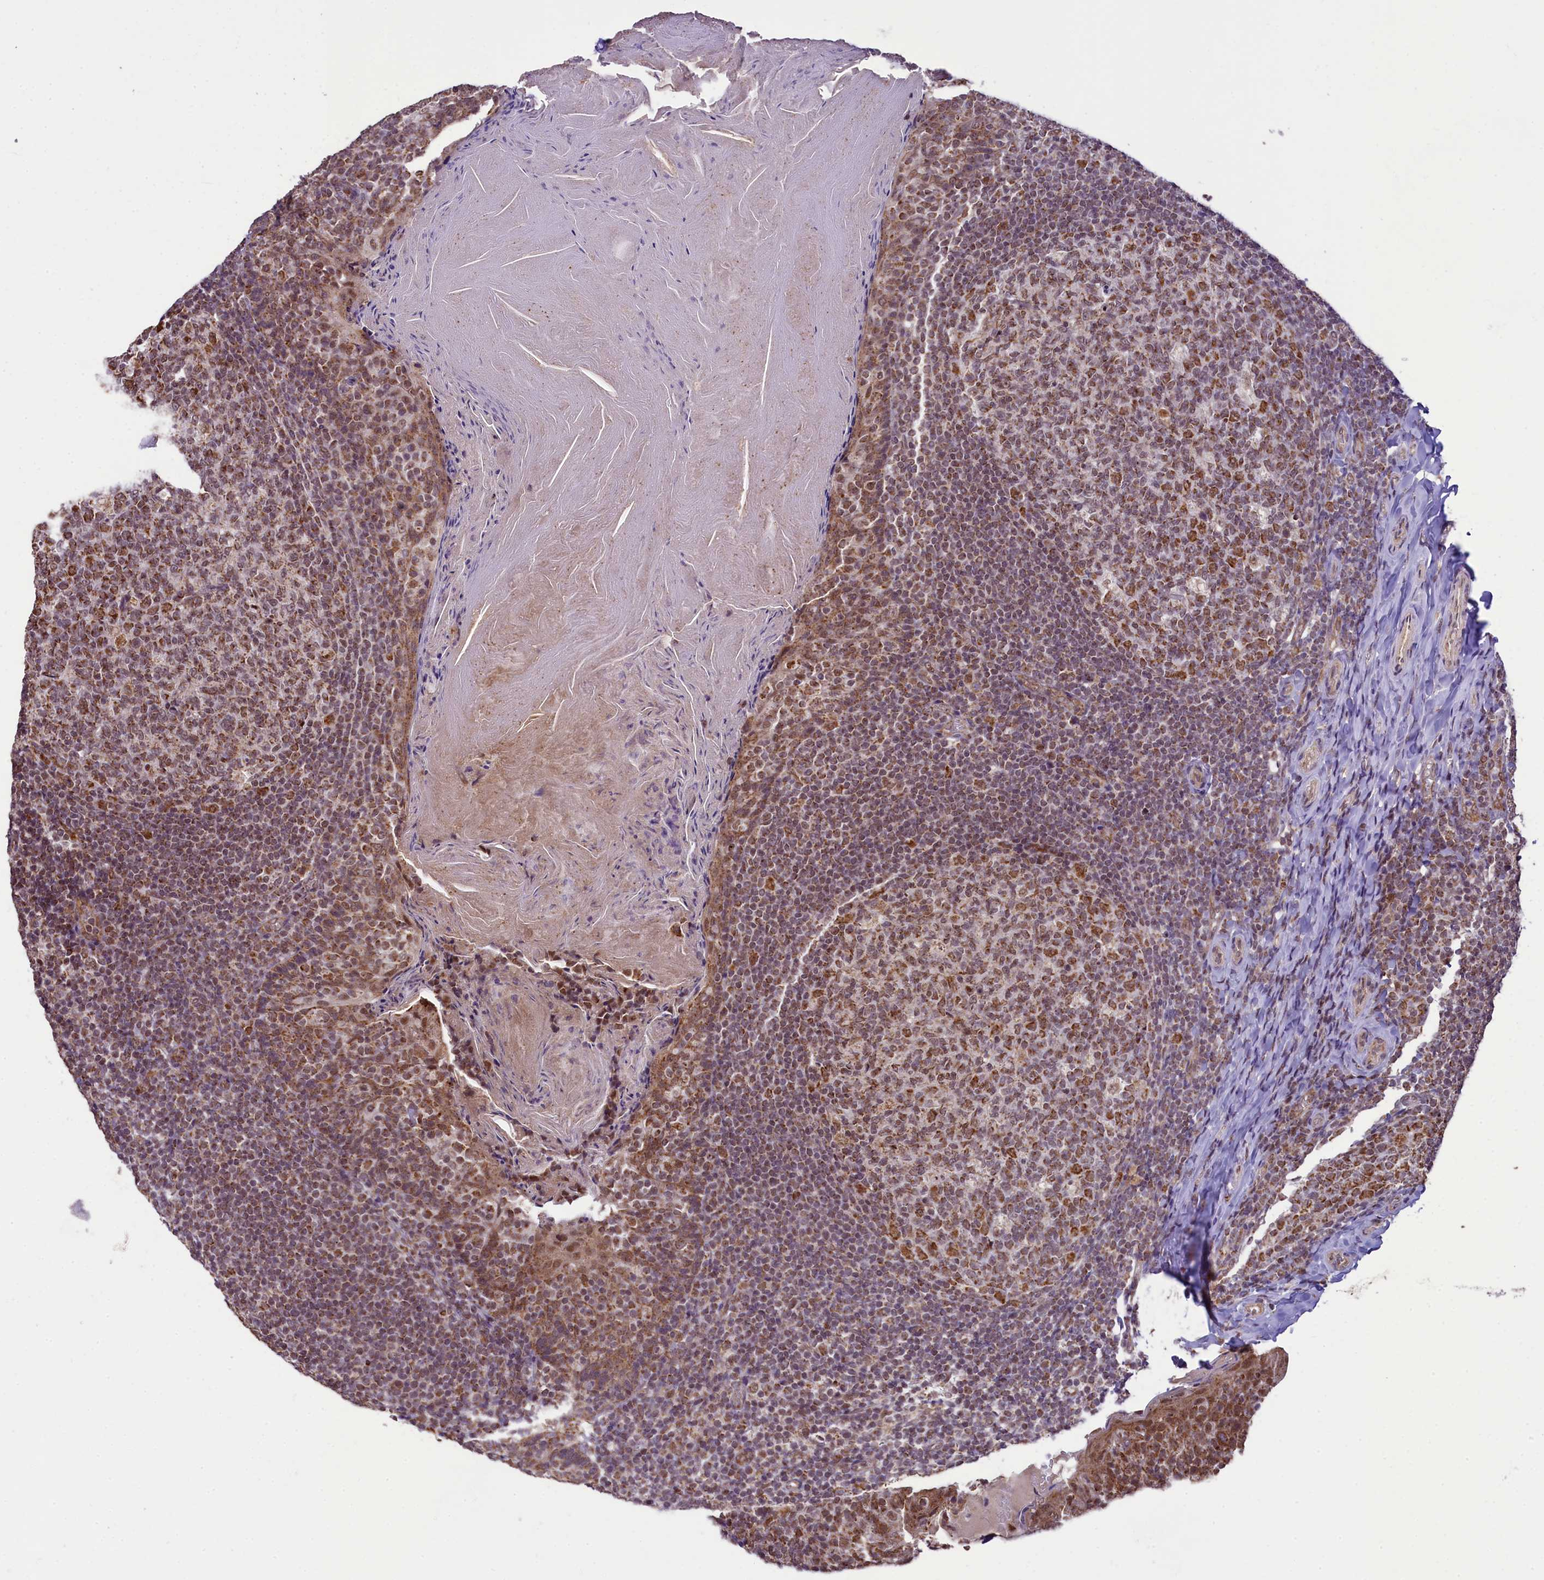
{"staining": {"intensity": "moderate", "quantity": ">75%", "location": "nuclear"}, "tissue": "tonsil", "cell_type": "Germinal center cells", "image_type": "normal", "snomed": [{"axis": "morphology", "description": "Normal tissue, NOS"}, {"axis": "topography", "description": "Tonsil"}], "caption": "Germinal center cells show moderate nuclear expression in about >75% of cells in unremarkable tonsil.", "gene": "PAF1", "patient": {"sex": "female", "age": 19}}